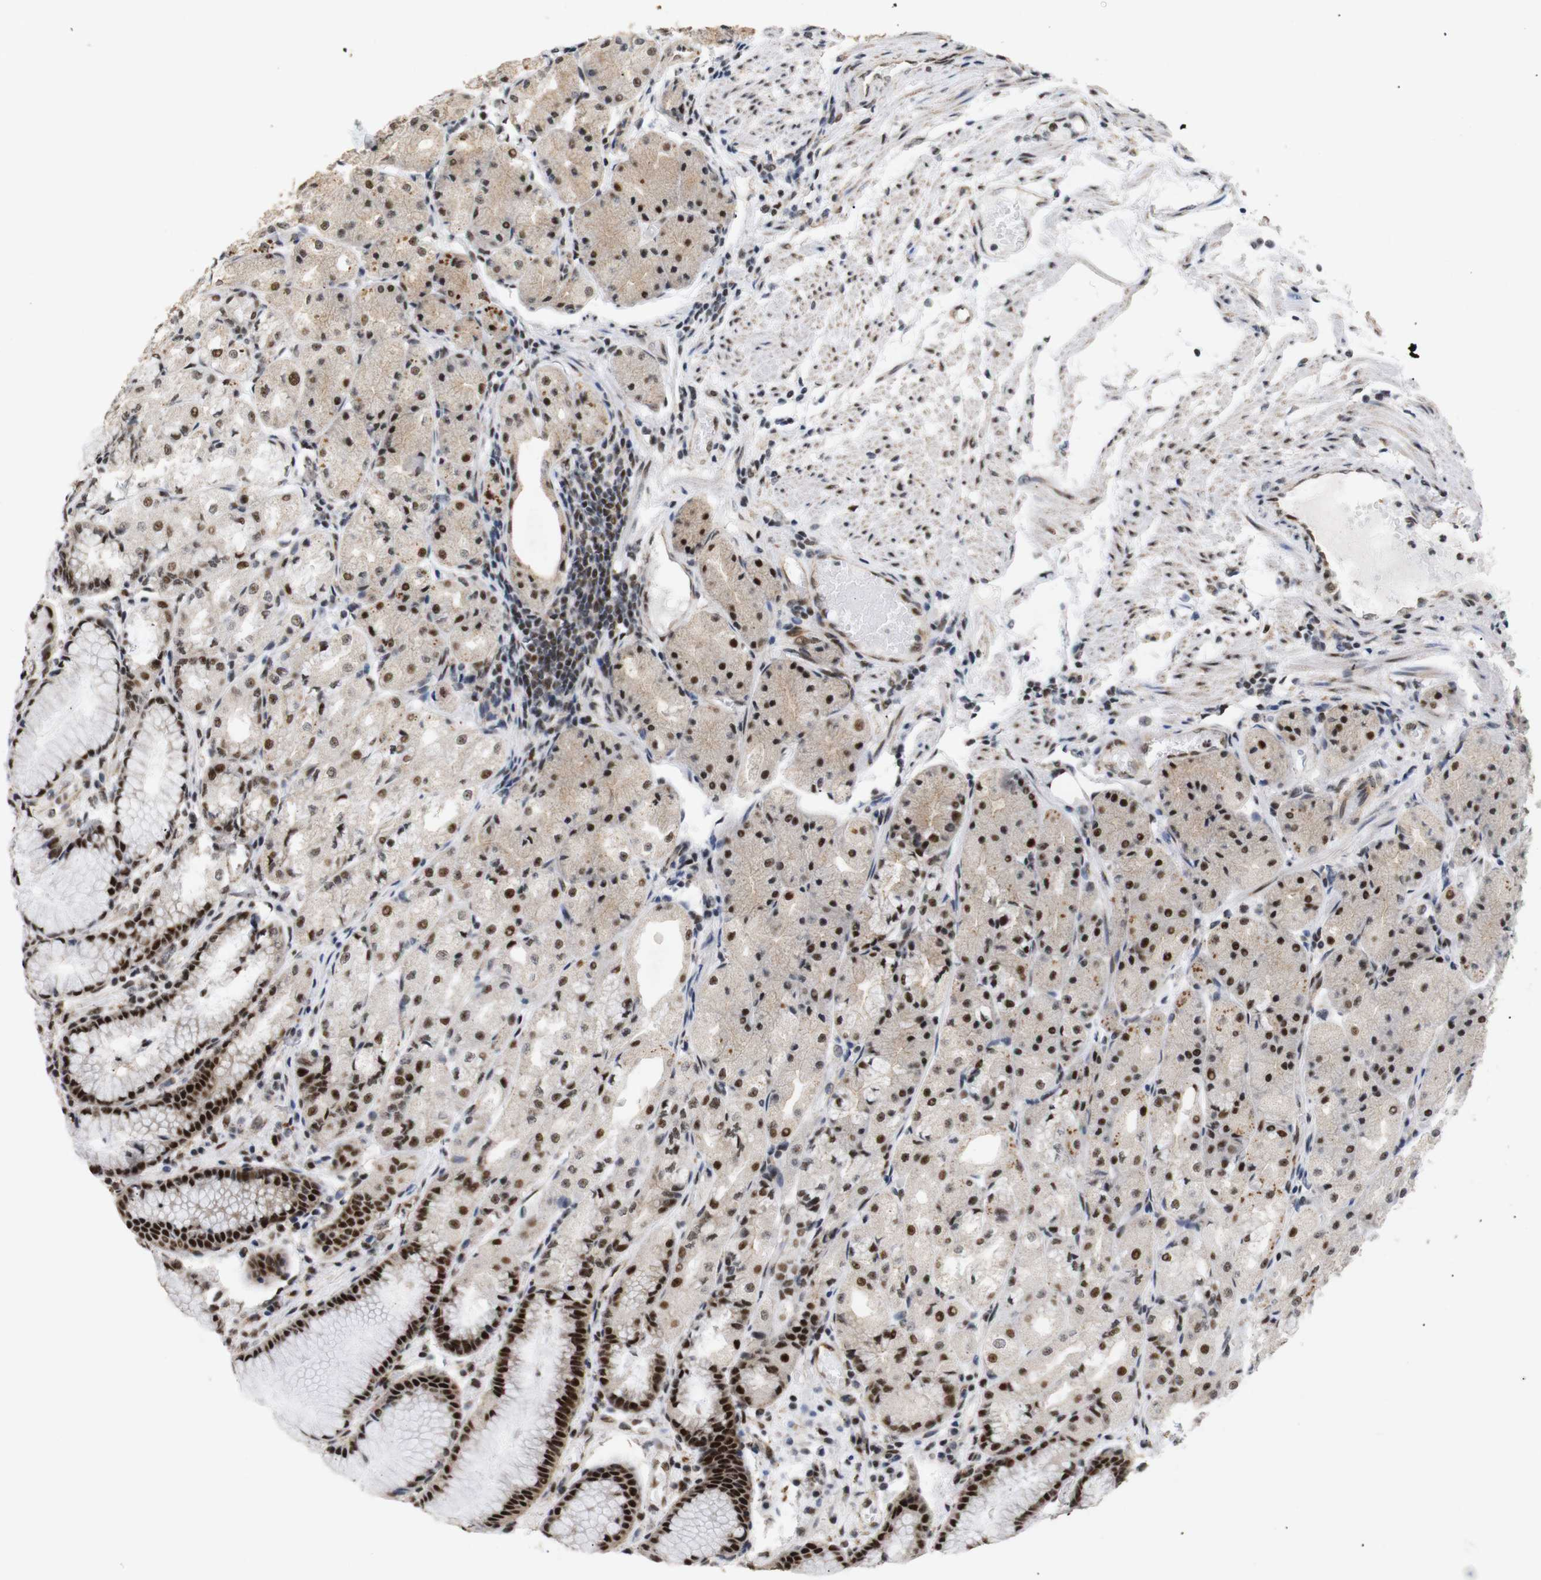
{"staining": {"intensity": "strong", "quantity": "25%-75%", "location": "nuclear"}, "tissue": "stomach", "cell_type": "Glandular cells", "image_type": "normal", "snomed": [{"axis": "morphology", "description": "Normal tissue, NOS"}, {"axis": "topography", "description": "Stomach, upper"}], "caption": "Brown immunohistochemical staining in normal human stomach exhibits strong nuclear staining in approximately 25%-75% of glandular cells.", "gene": "PYM1", "patient": {"sex": "male", "age": 72}}